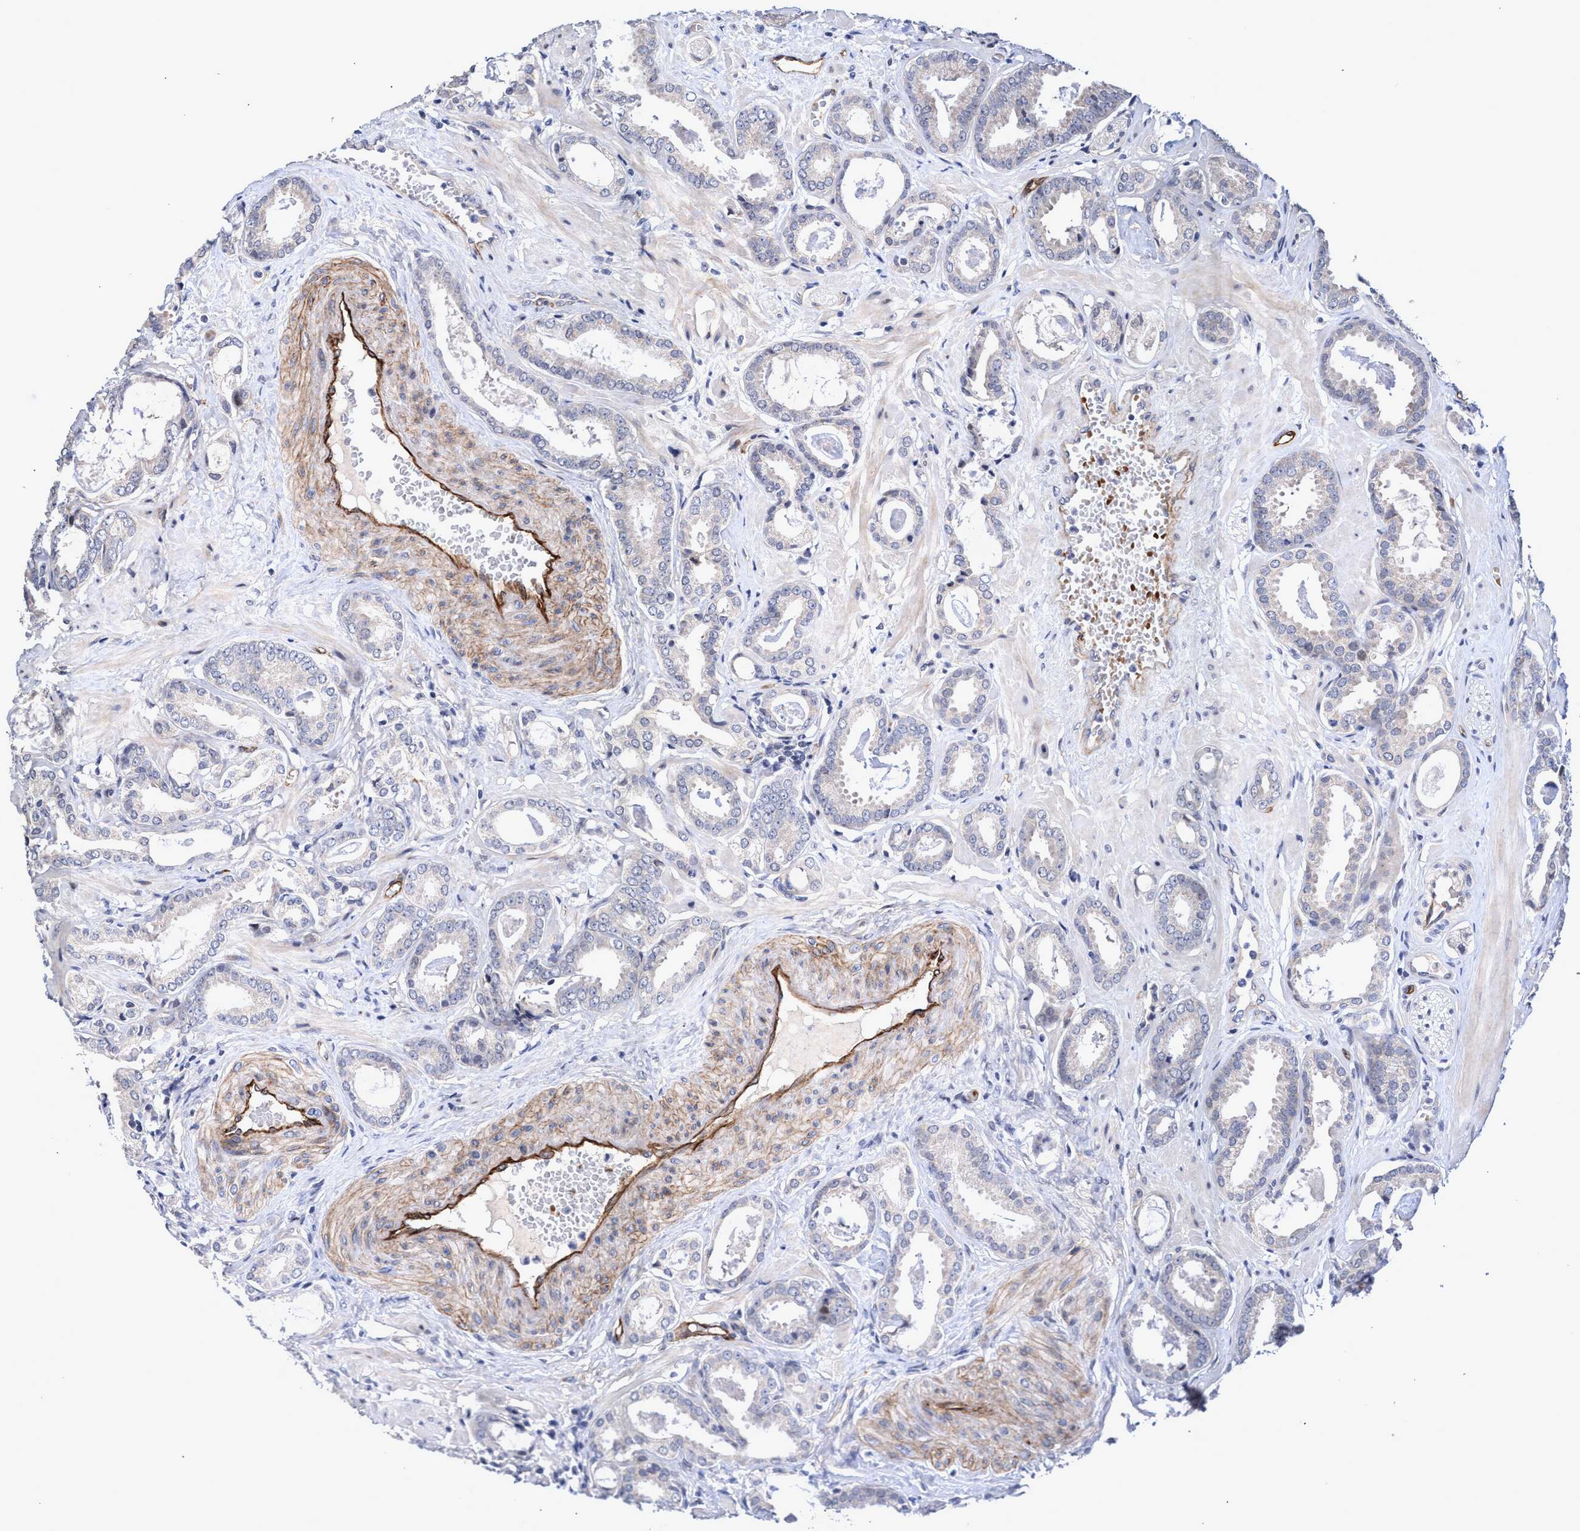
{"staining": {"intensity": "negative", "quantity": "none", "location": "none"}, "tissue": "prostate cancer", "cell_type": "Tumor cells", "image_type": "cancer", "snomed": [{"axis": "morphology", "description": "Adenocarcinoma, Low grade"}, {"axis": "topography", "description": "Prostate"}], "caption": "Tumor cells show no significant protein positivity in prostate adenocarcinoma (low-grade).", "gene": "ZNF750", "patient": {"sex": "male", "age": 53}}